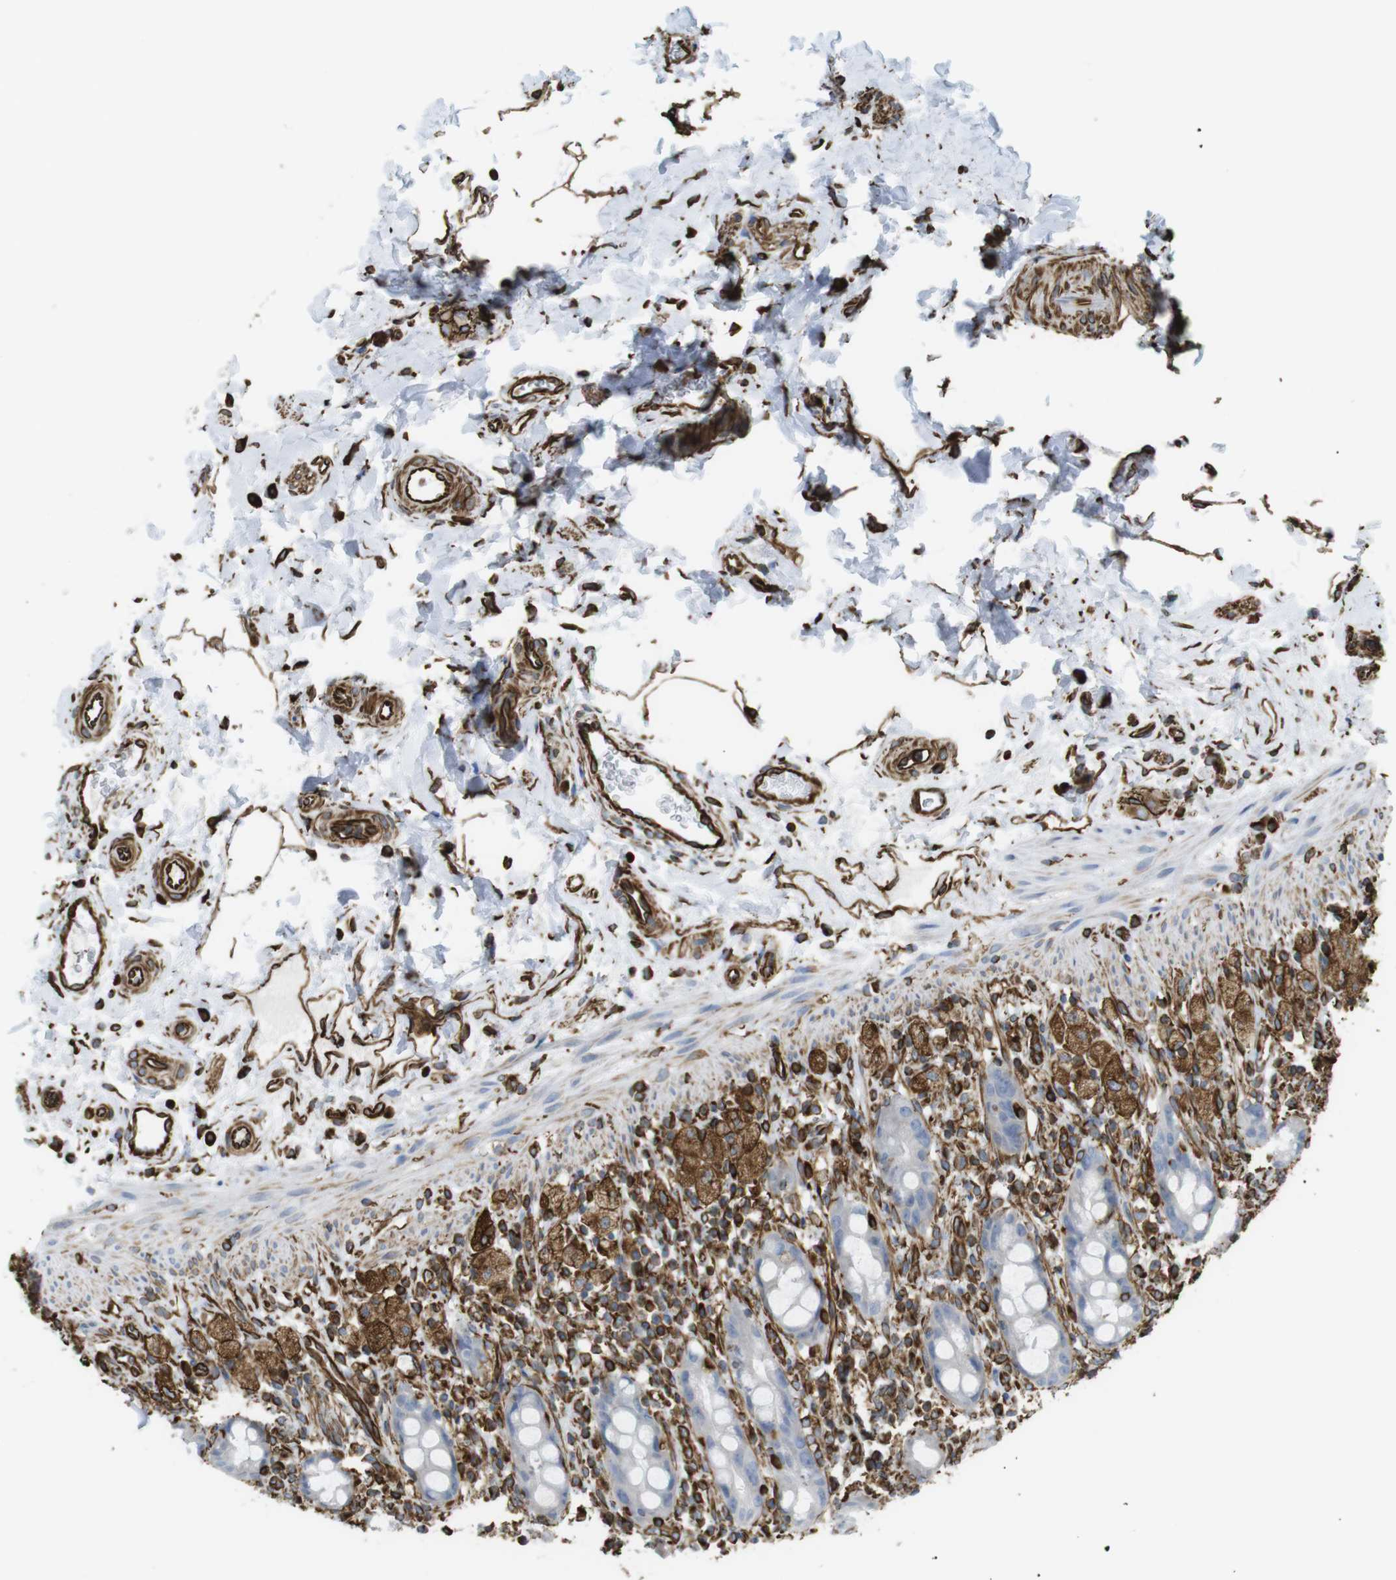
{"staining": {"intensity": "negative", "quantity": "none", "location": "none"}, "tissue": "rectum", "cell_type": "Glandular cells", "image_type": "normal", "snomed": [{"axis": "morphology", "description": "Normal tissue, NOS"}, {"axis": "topography", "description": "Rectum"}], "caption": "Human rectum stained for a protein using IHC displays no expression in glandular cells.", "gene": "RALGPS1", "patient": {"sex": "male", "age": 44}}